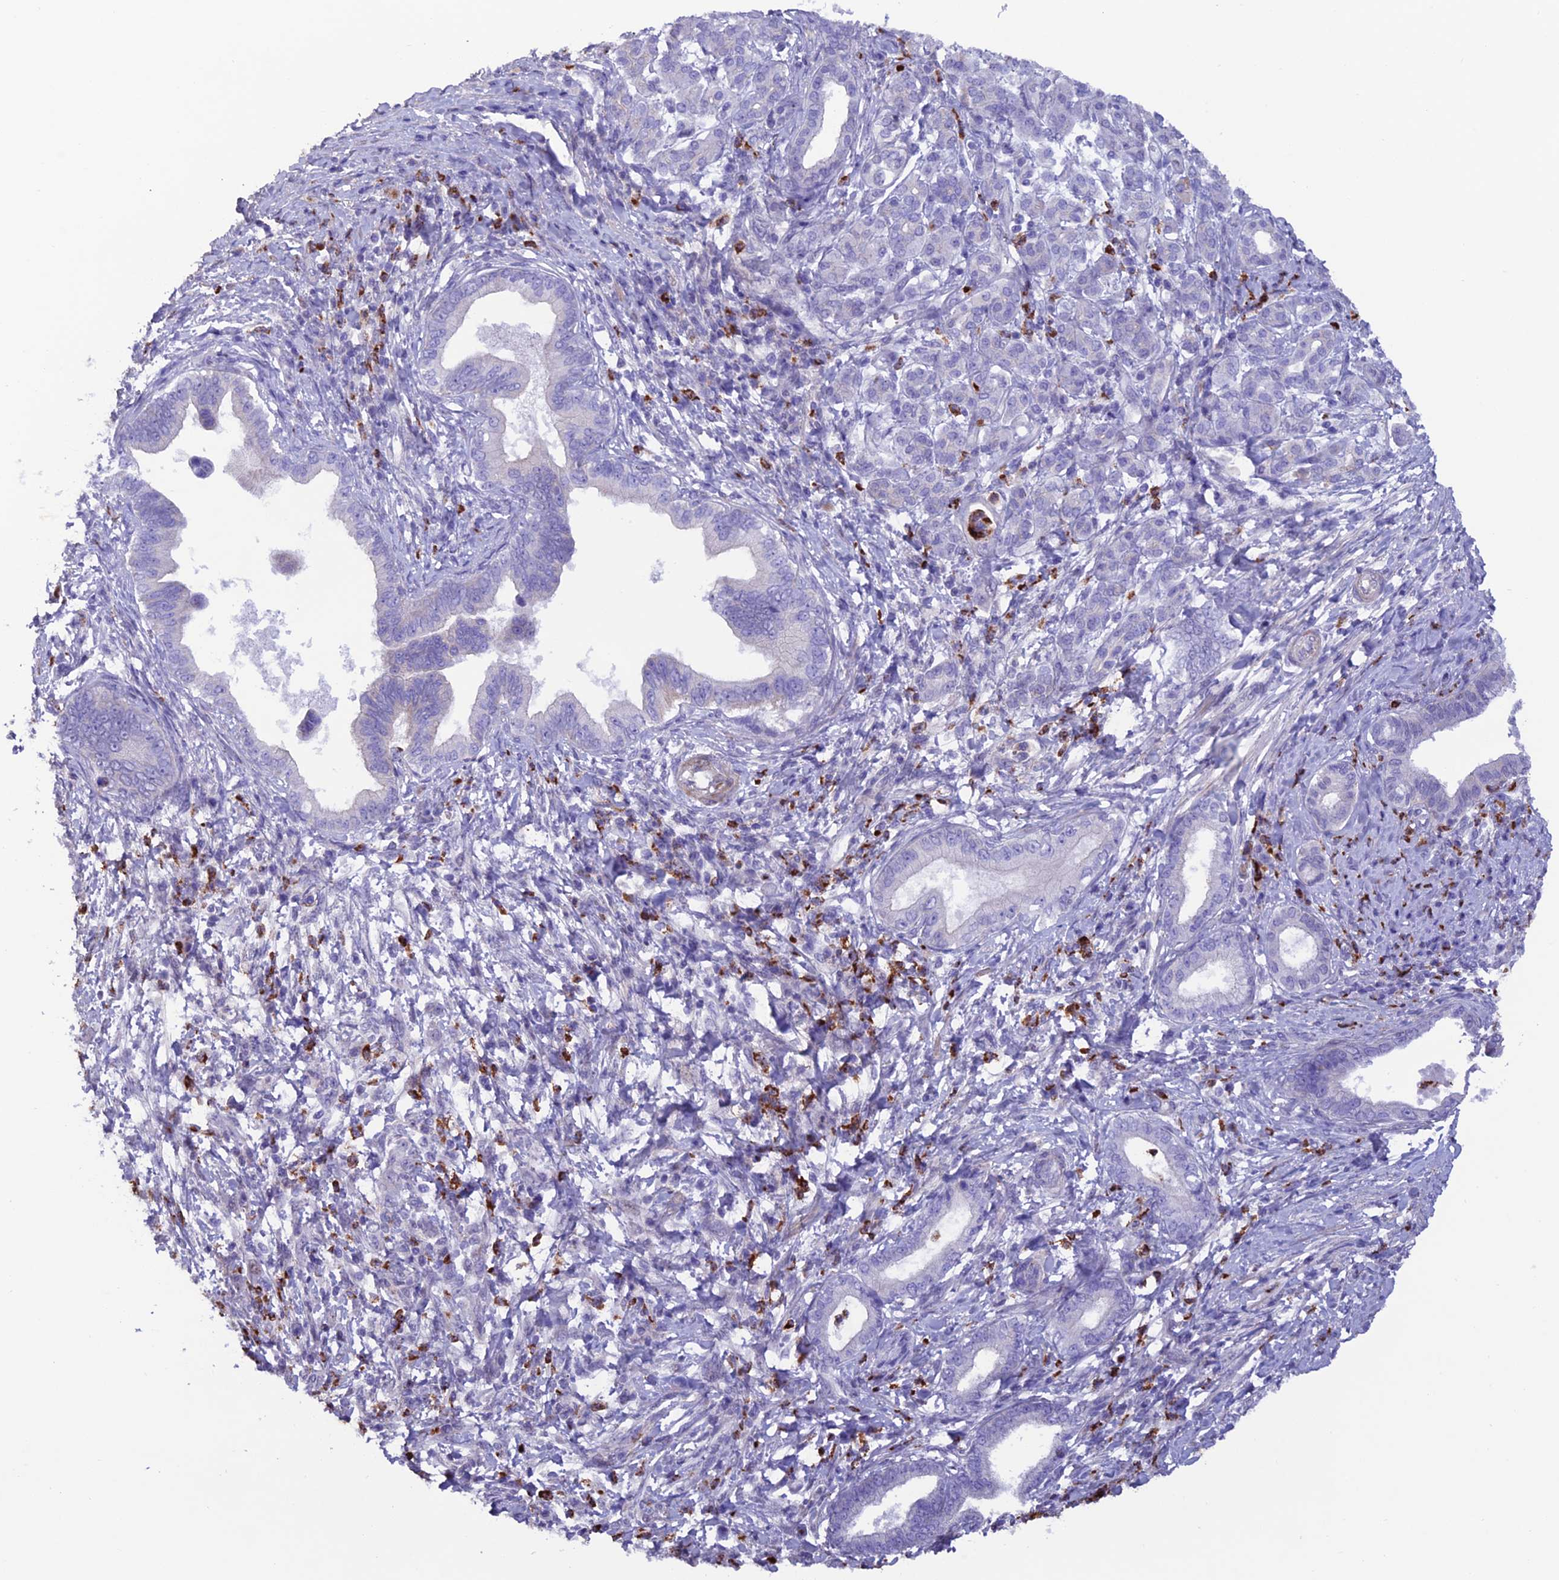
{"staining": {"intensity": "negative", "quantity": "none", "location": "none"}, "tissue": "pancreatic cancer", "cell_type": "Tumor cells", "image_type": "cancer", "snomed": [{"axis": "morphology", "description": "Normal tissue, NOS"}, {"axis": "morphology", "description": "Adenocarcinoma, NOS"}, {"axis": "topography", "description": "Pancreas"}], "caption": "Tumor cells show no significant positivity in adenocarcinoma (pancreatic).", "gene": "COL6A6", "patient": {"sex": "female", "age": 55}}